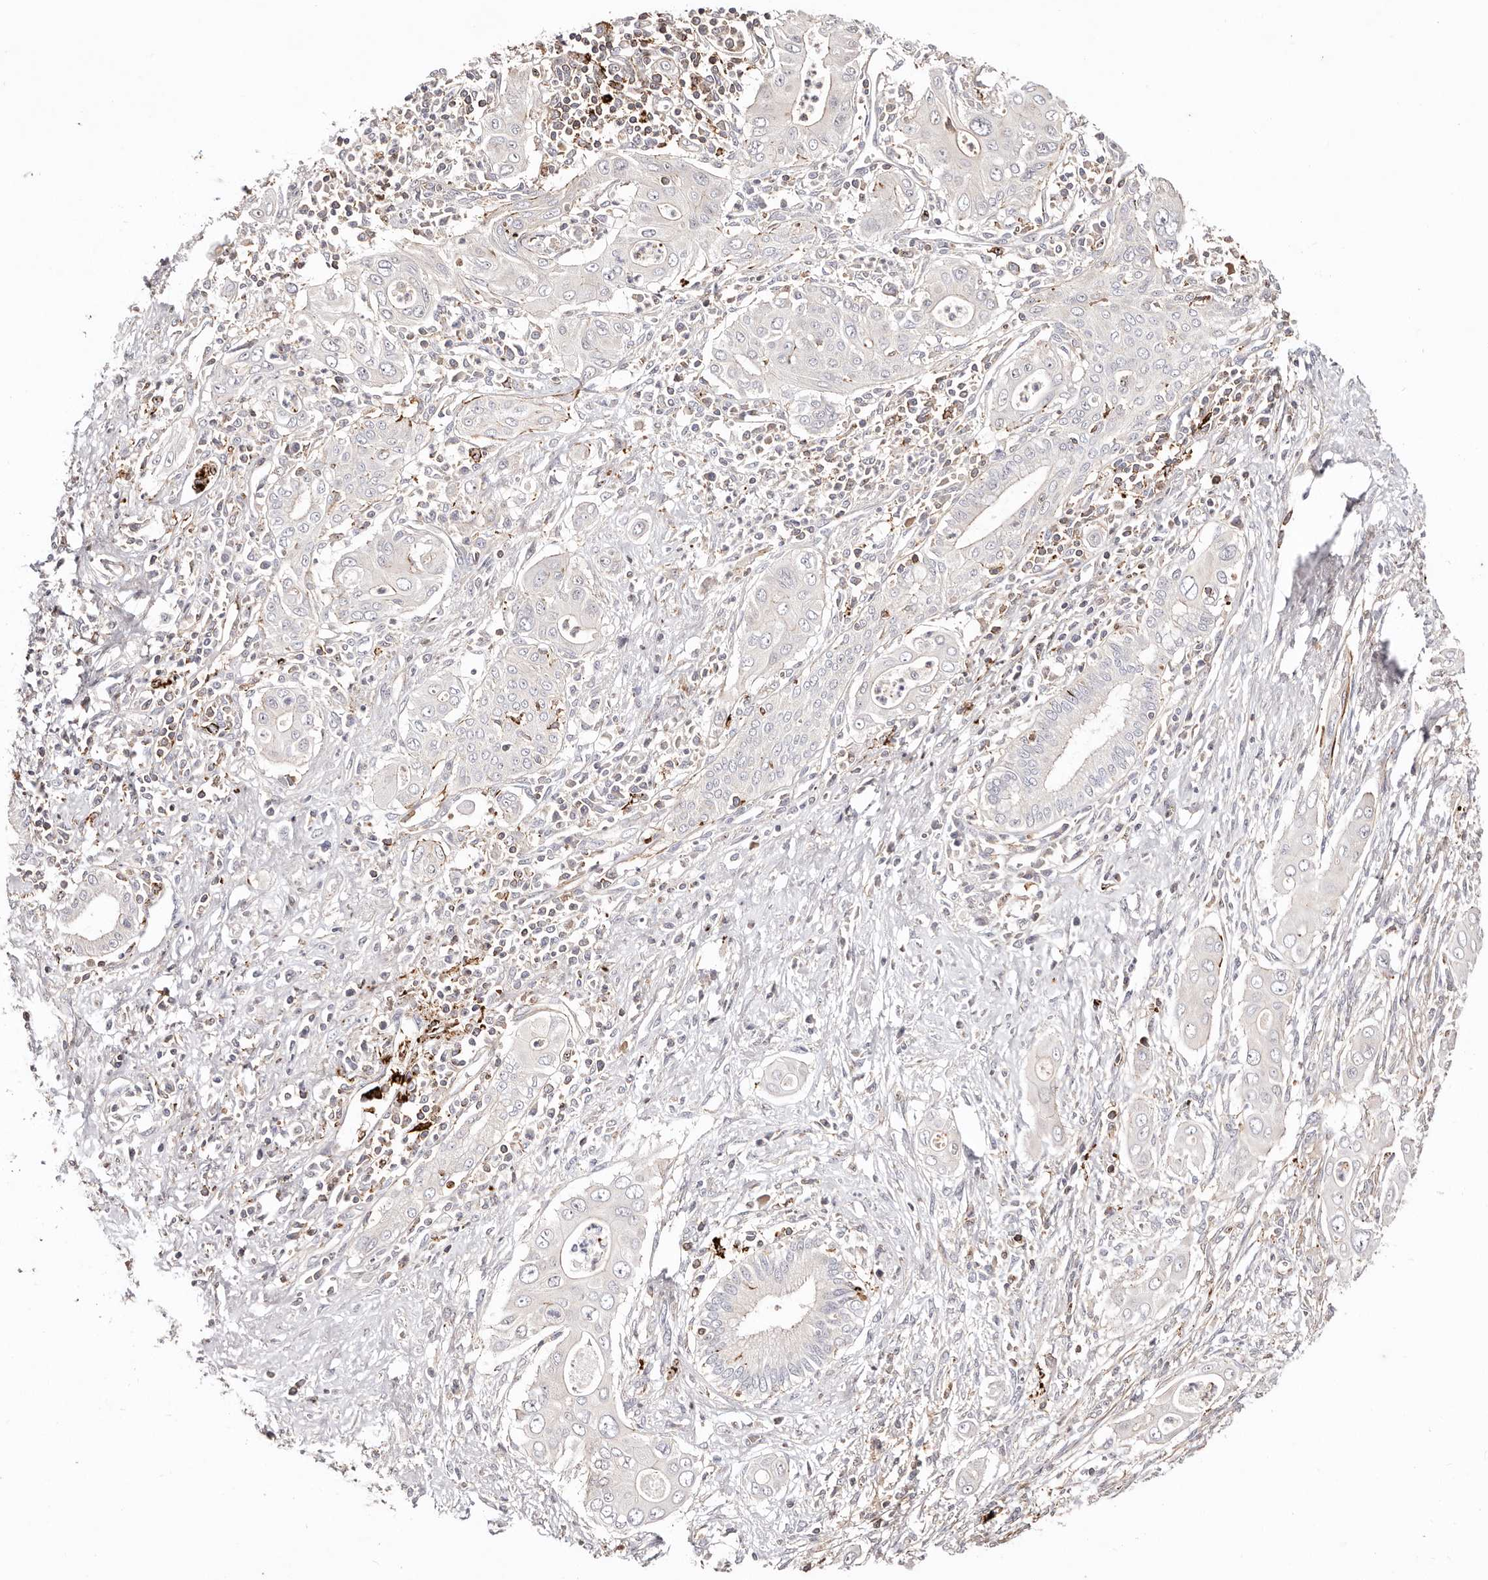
{"staining": {"intensity": "negative", "quantity": "none", "location": "none"}, "tissue": "pancreatic cancer", "cell_type": "Tumor cells", "image_type": "cancer", "snomed": [{"axis": "morphology", "description": "Adenocarcinoma, NOS"}, {"axis": "topography", "description": "Pancreas"}], "caption": "IHC of human adenocarcinoma (pancreatic) displays no positivity in tumor cells.", "gene": "PTPN22", "patient": {"sex": "male", "age": 58}}